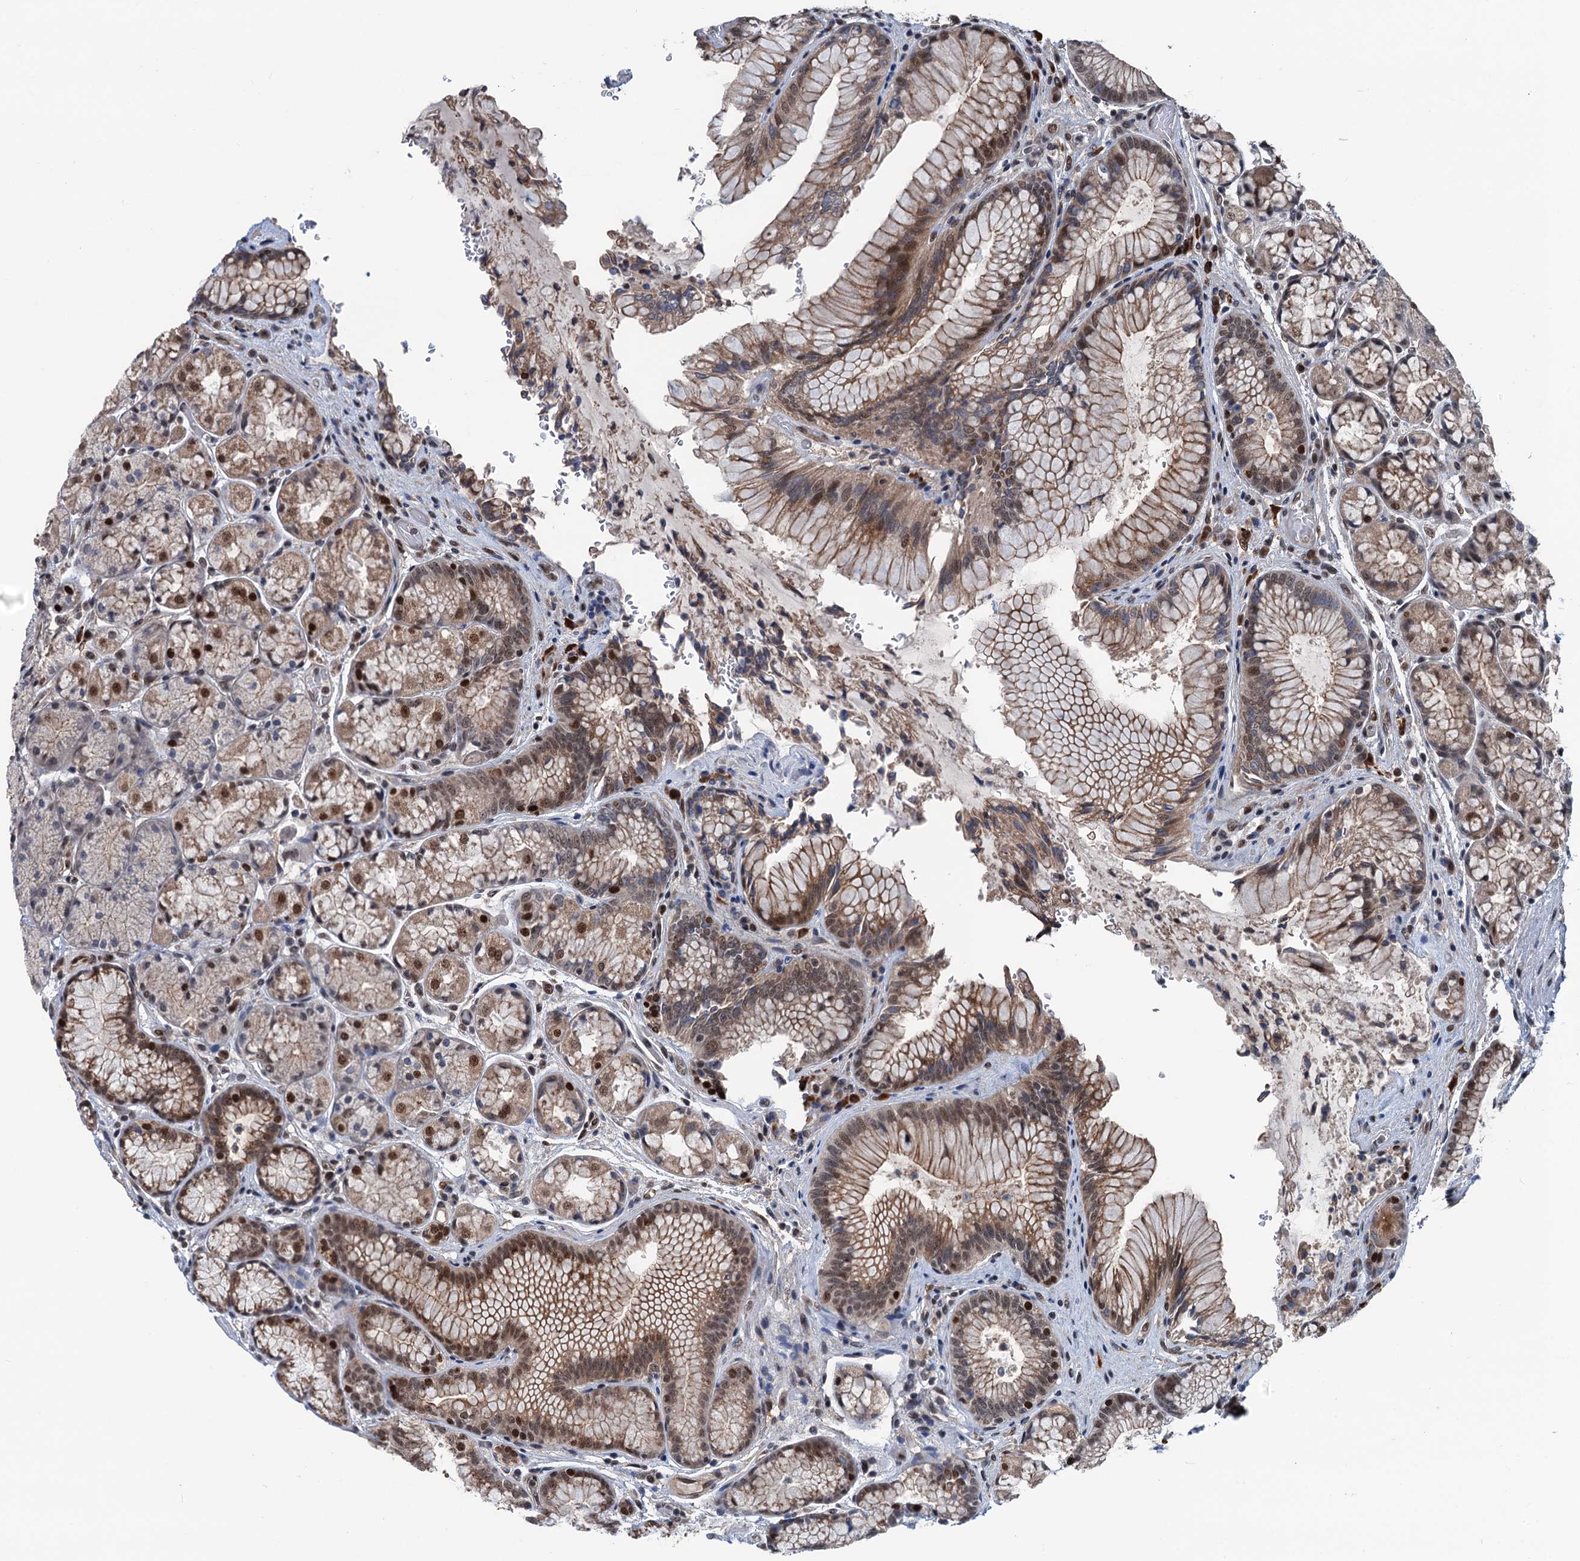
{"staining": {"intensity": "strong", "quantity": "25%-75%", "location": "cytoplasmic/membranous,nuclear"}, "tissue": "stomach", "cell_type": "Glandular cells", "image_type": "normal", "snomed": [{"axis": "morphology", "description": "Normal tissue, NOS"}, {"axis": "topography", "description": "Stomach"}], "caption": "Immunohistochemistry (IHC) micrograph of unremarkable stomach: human stomach stained using IHC displays high levels of strong protein expression localized specifically in the cytoplasmic/membranous,nuclear of glandular cells, appearing as a cytoplasmic/membranous,nuclear brown color.", "gene": "RASSF4", "patient": {"sex": "male", "age": 63}}